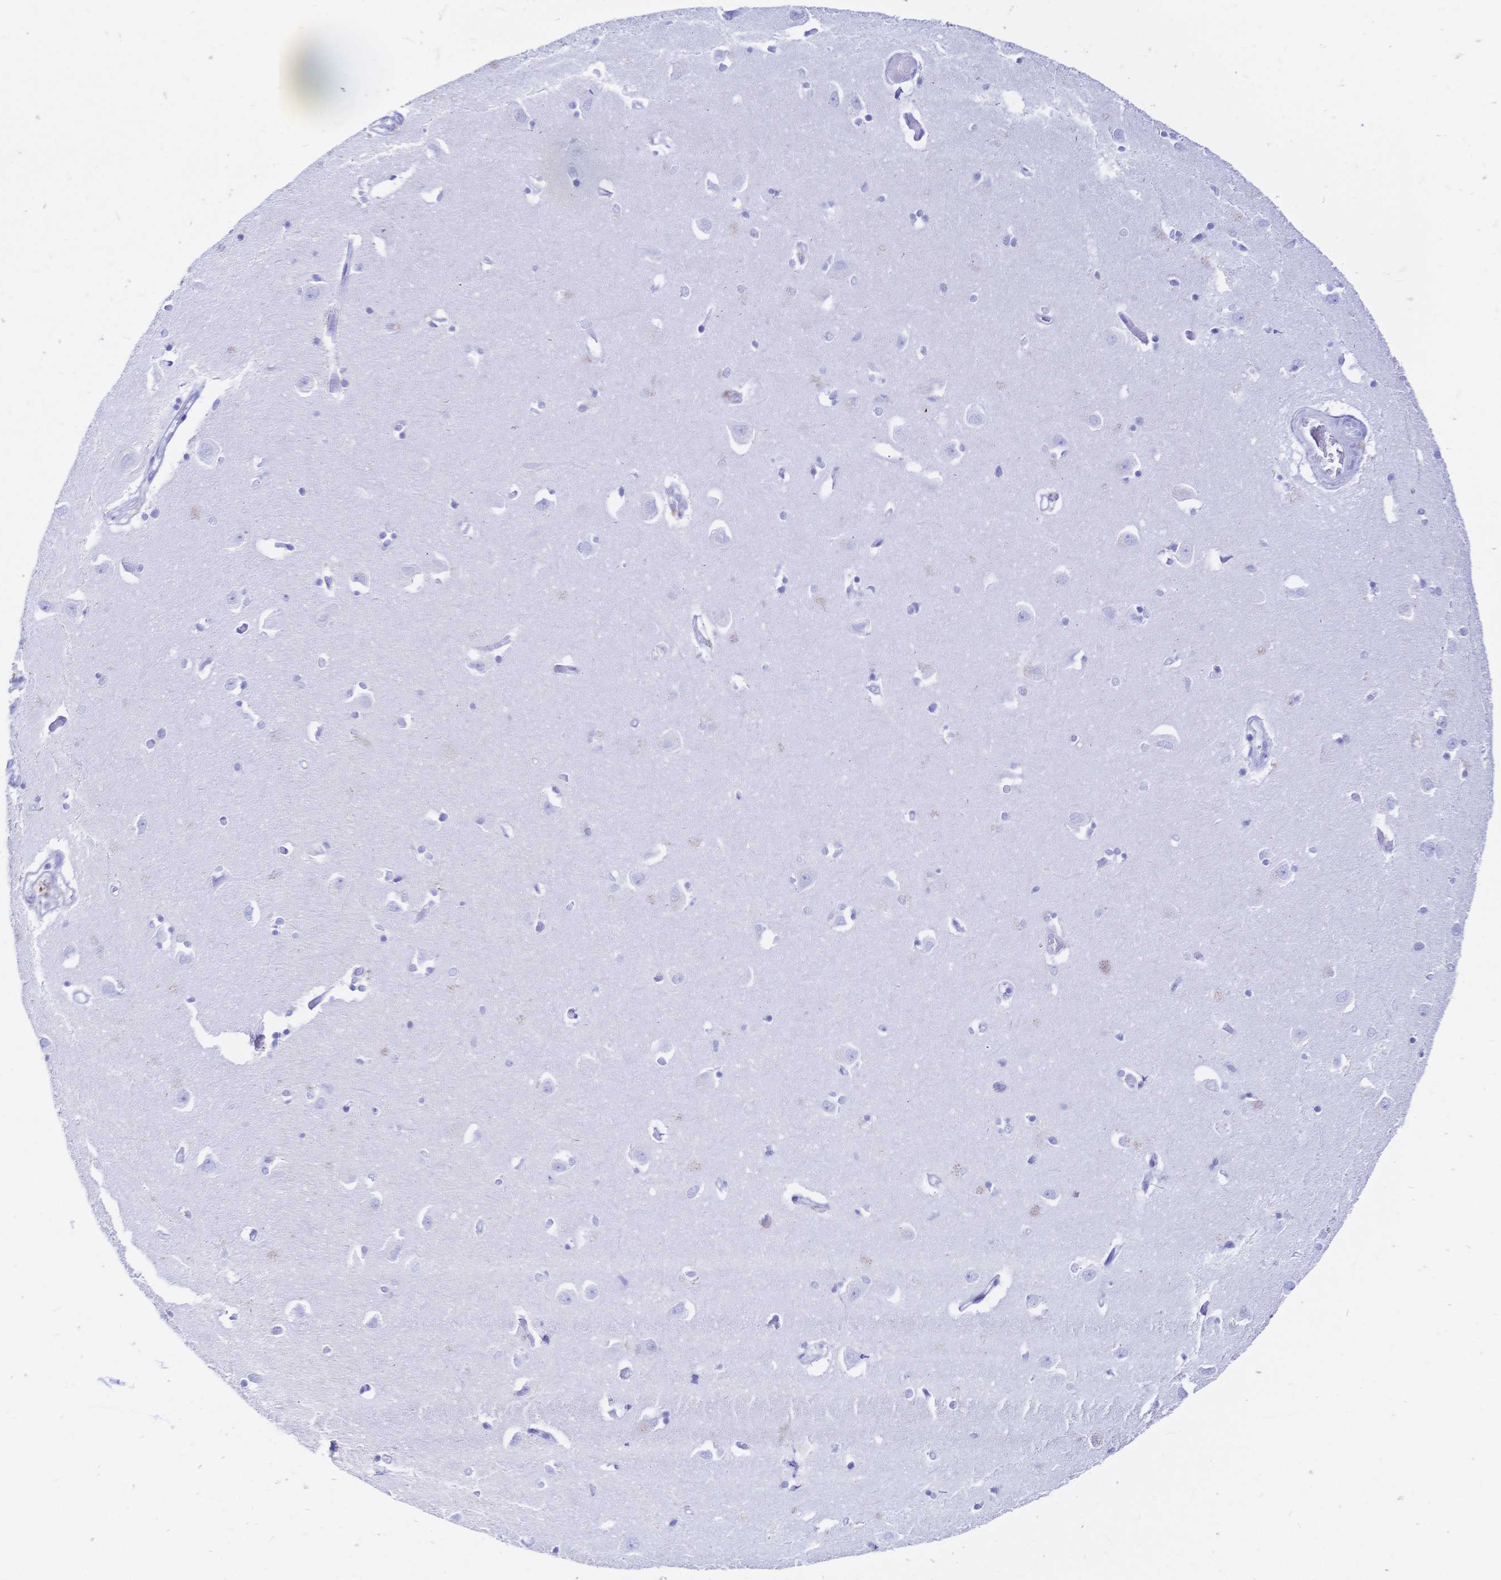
{"staining": {"intensity": "negative", "quantity": "none", "location": "none"}, "tissue": "caudate", "cell_type": "Glial cells", "image_type": "normal", "snomed": [{"axis": "morphology", "description": "Normal tissue, NOS"}, {"axis": "topography", "description": "Lateral ventricle wall"}, {"axis": "topography", "description": "Hippocampus"}], "caption": "The photomicrograph shows no significant staining in glial cells of caudate.", "gene": "UMOD", "patient": {"sex": "female", "age": 63}}